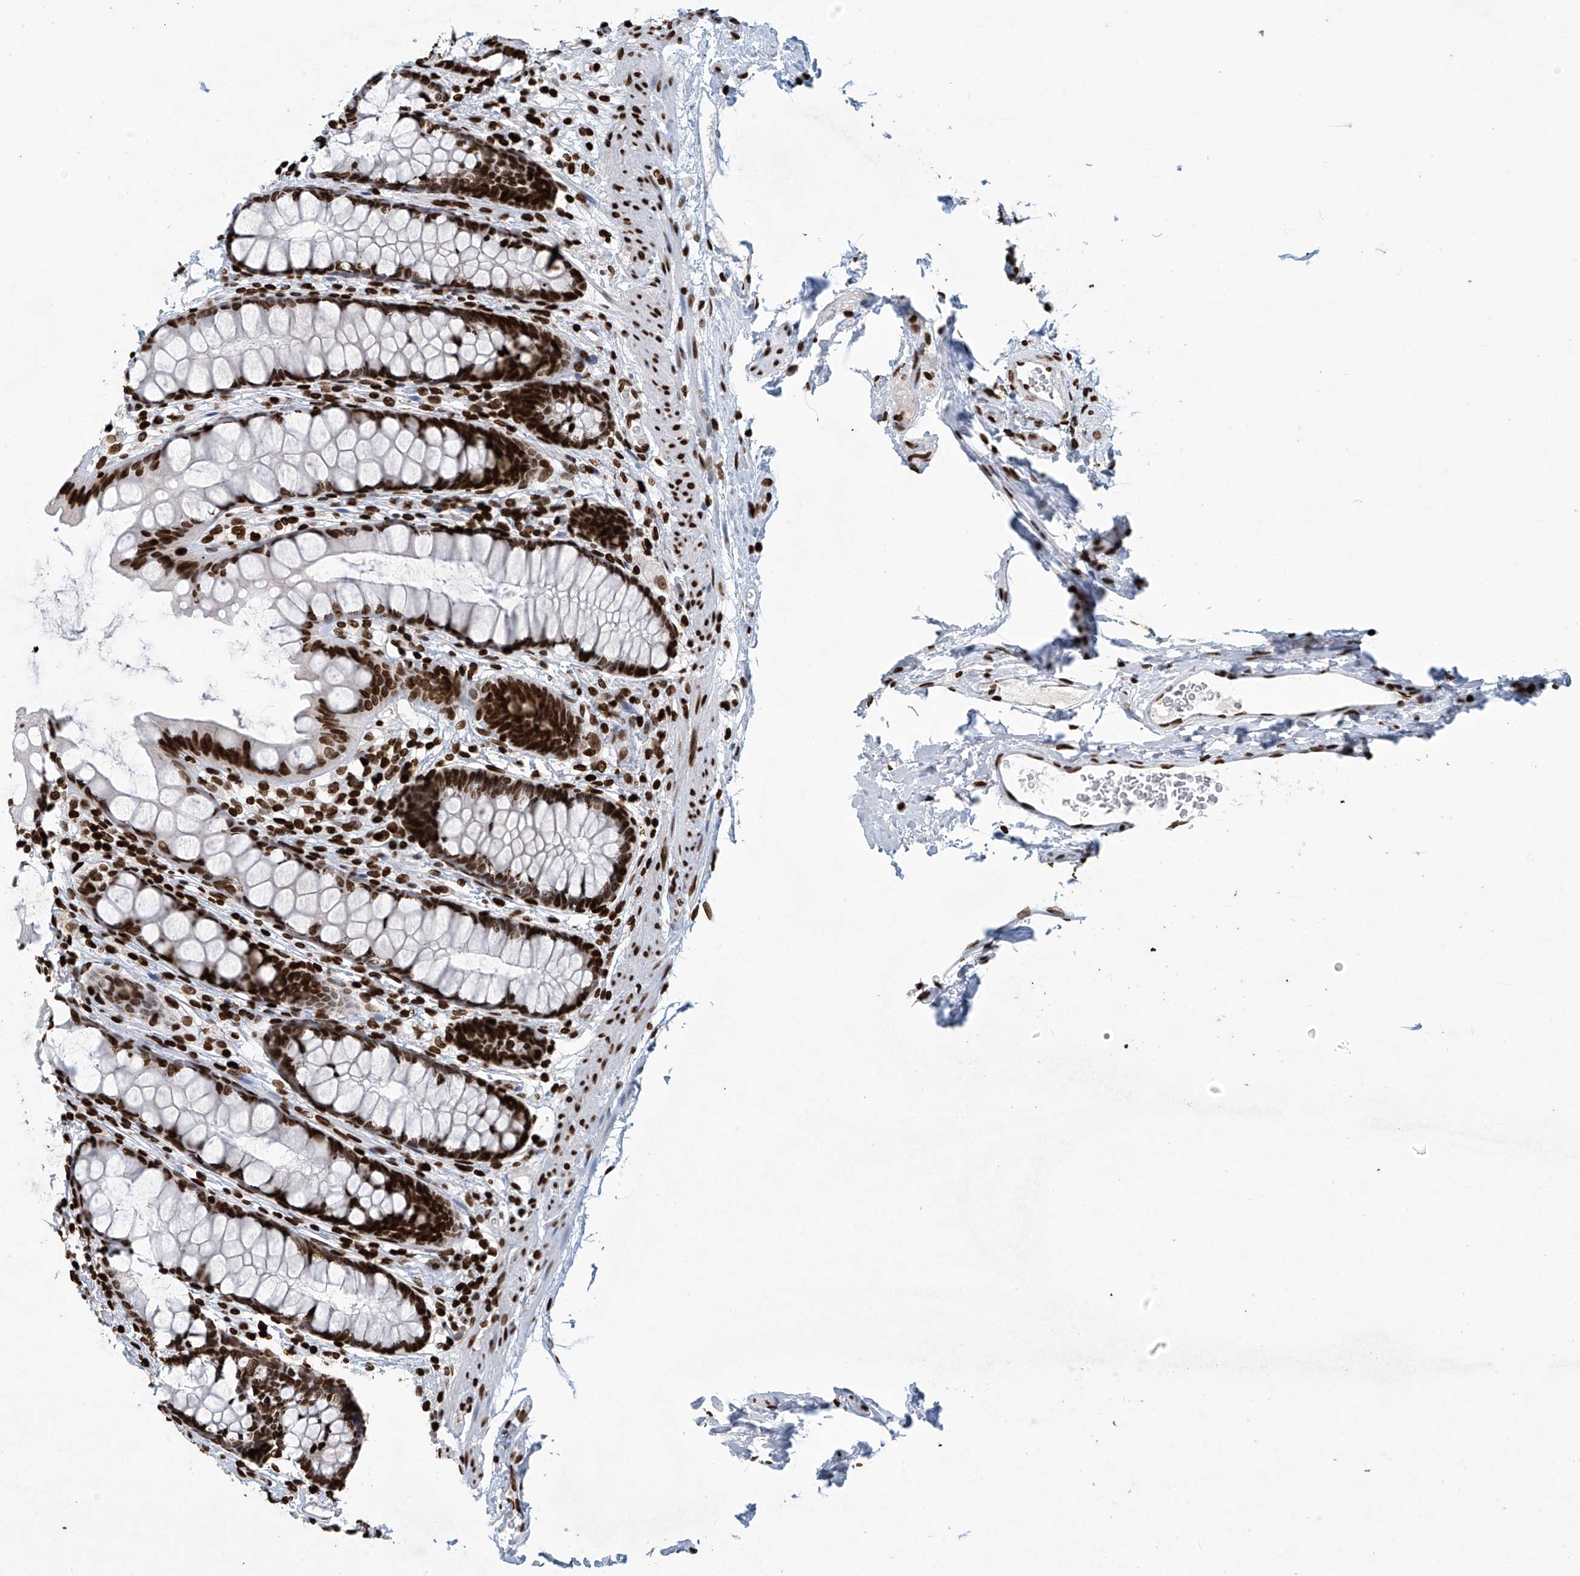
{"staining": {"intensity": "strong", "quantity": ">75%", "location": "nuclear"}, "tissue": "rectum", "cell_type": "Glandular cells", "image_type": "normal", "snomed": [{"axis": "morphology", "description": "Normal tissue, NOS"}, {"axis": "topography", "description": "Rectum"}], "caption": "Rectum stained for a protein shows strong nuclear positivity in glandular cells. Immunohistochemistry stains the protein in brown and the nuclei are stained blue.", "gene": "H4C16", "patient": {"sex": "female", "age": 65}}